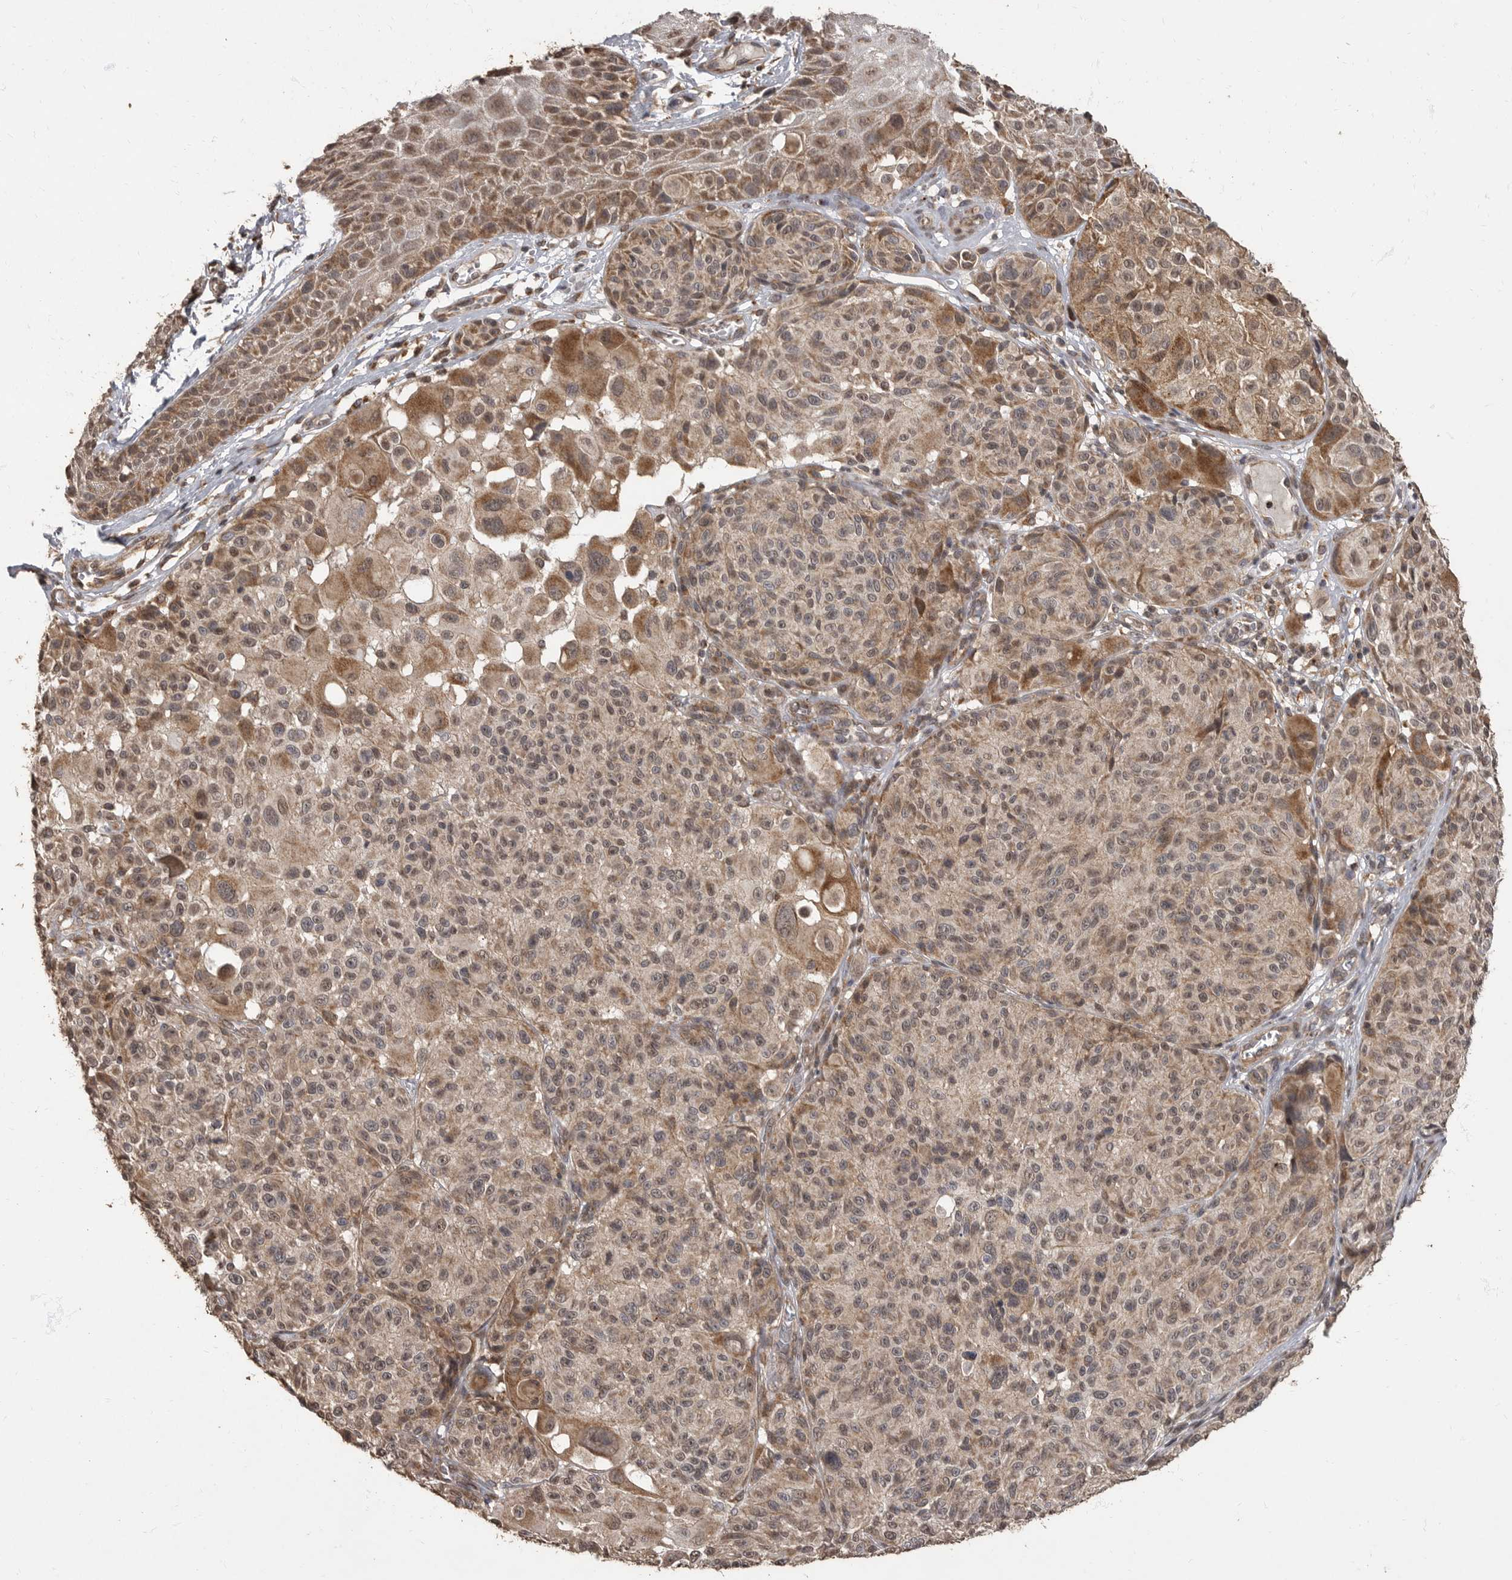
{"staining": {"intensity": "moderate", "quantity": "25%-75%", "location": "cytoplasmic/membranous"}, "tissue": "melanoma", "cell_type": "Tumor cells", "image_type": "cancer", "snomed": [{"axis": "morphology", "description": "Malignant melanoma, NOS"}, {"axis": "topography", "description": "Skin"}], "caption": "Malignant melanoma stained with immunohistochemistry demonstrates moderate cytoplasmic/membranous staining in about 25%-75% of tumor cells. Immunohistochemistry stains the protein of interest in brown and the nuclei are stained blue.", "gene": "MAFG", "patient": {"sex": "male", "age": 83}}